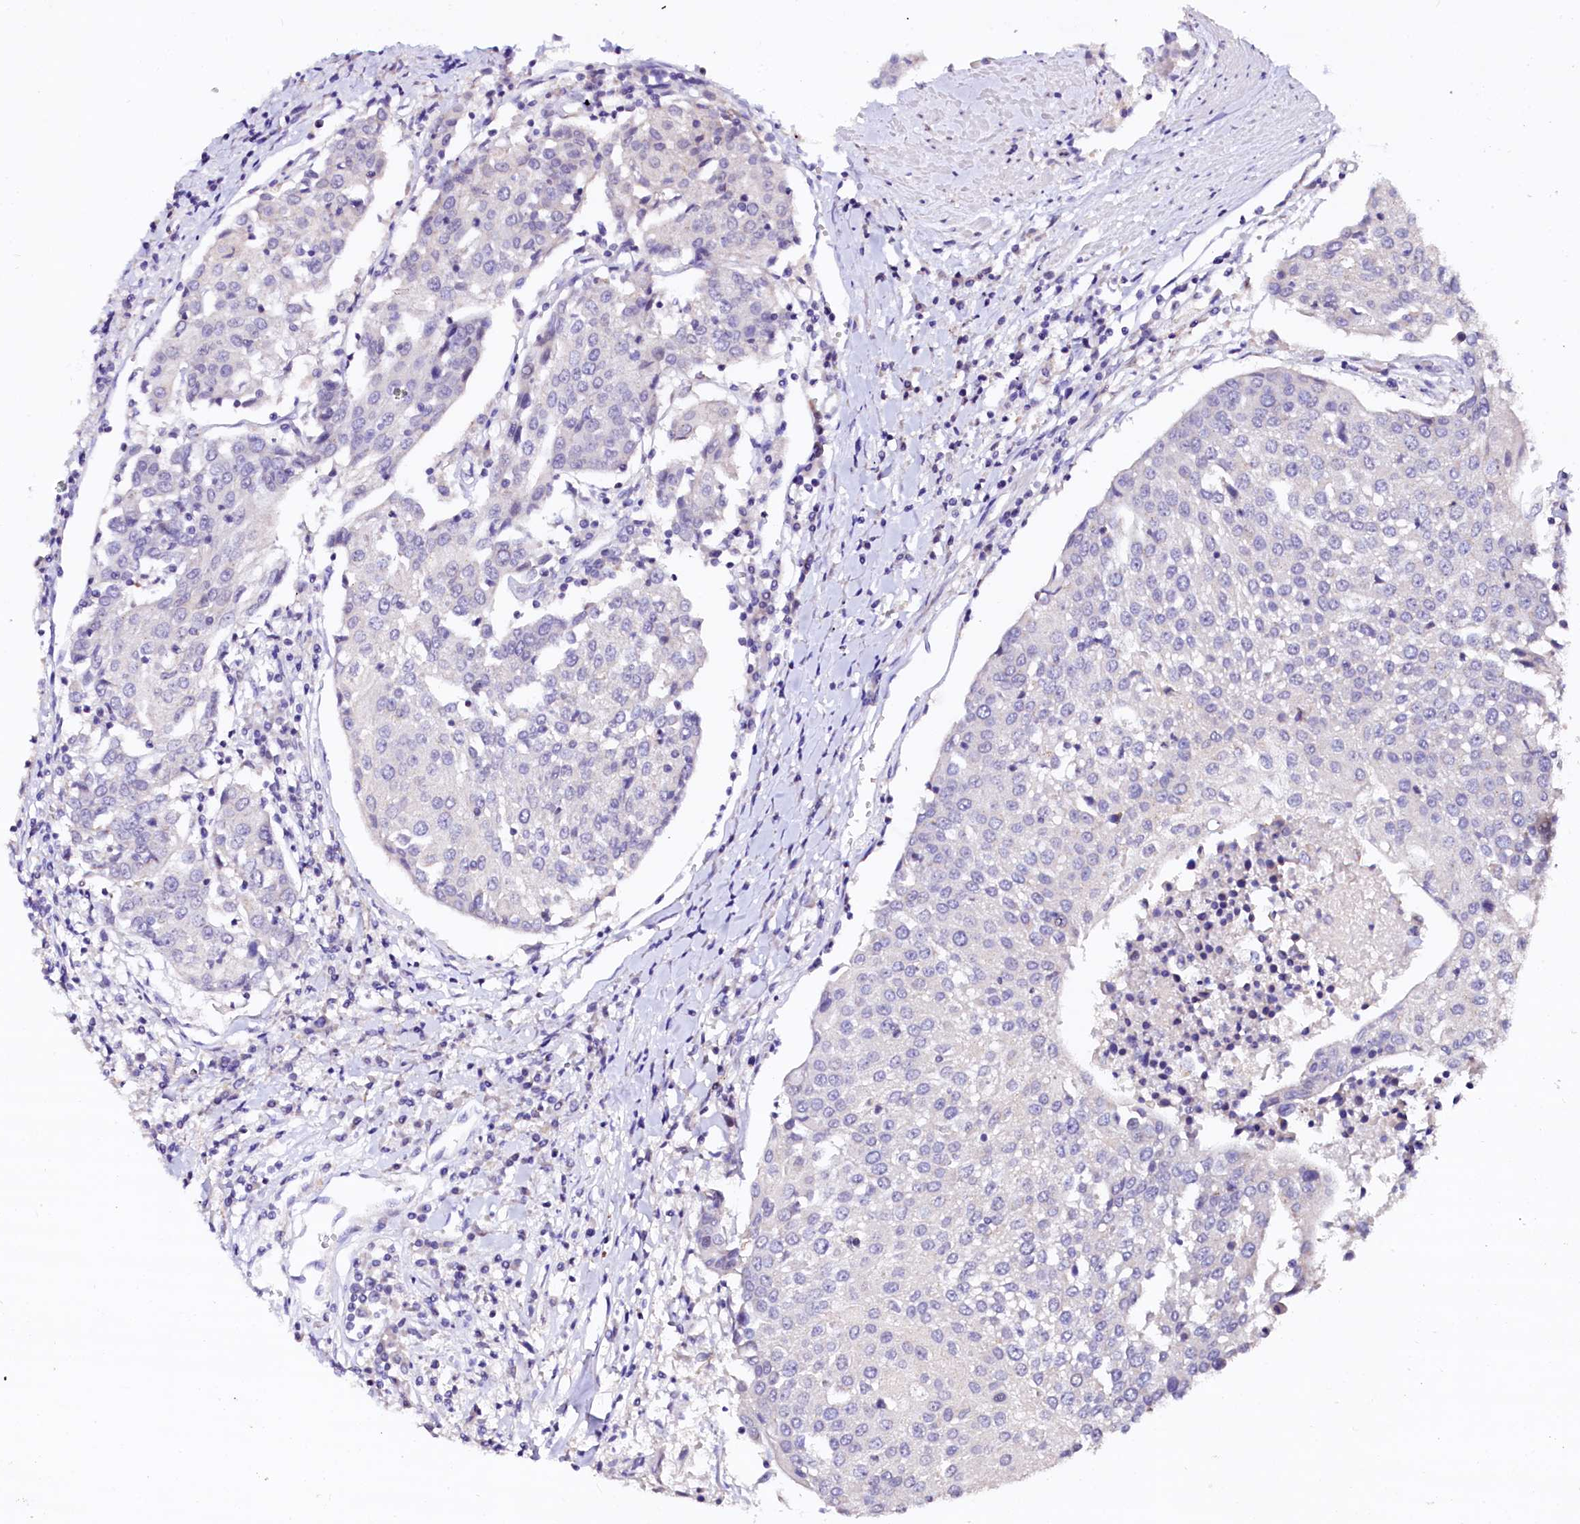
{"staining": {"intensity": "negative", "quantity": "none", "location": "none"}, "tissue": "urothelial cancer", "cell_type": "Tumor cells", "image_type": "cancer", "snomed": [{"axis": "morphology", "description": "Urothelial carcinoma, High grade"}, {"axis": "topography", "description": "Urinary bladder"}], "caption": "Micrograph shows no significant protein staining in tumor cells of urothelial carcinoma (high-grade).", "gene": "NALF1", "patient": {"sex": "female", "age": 85}}